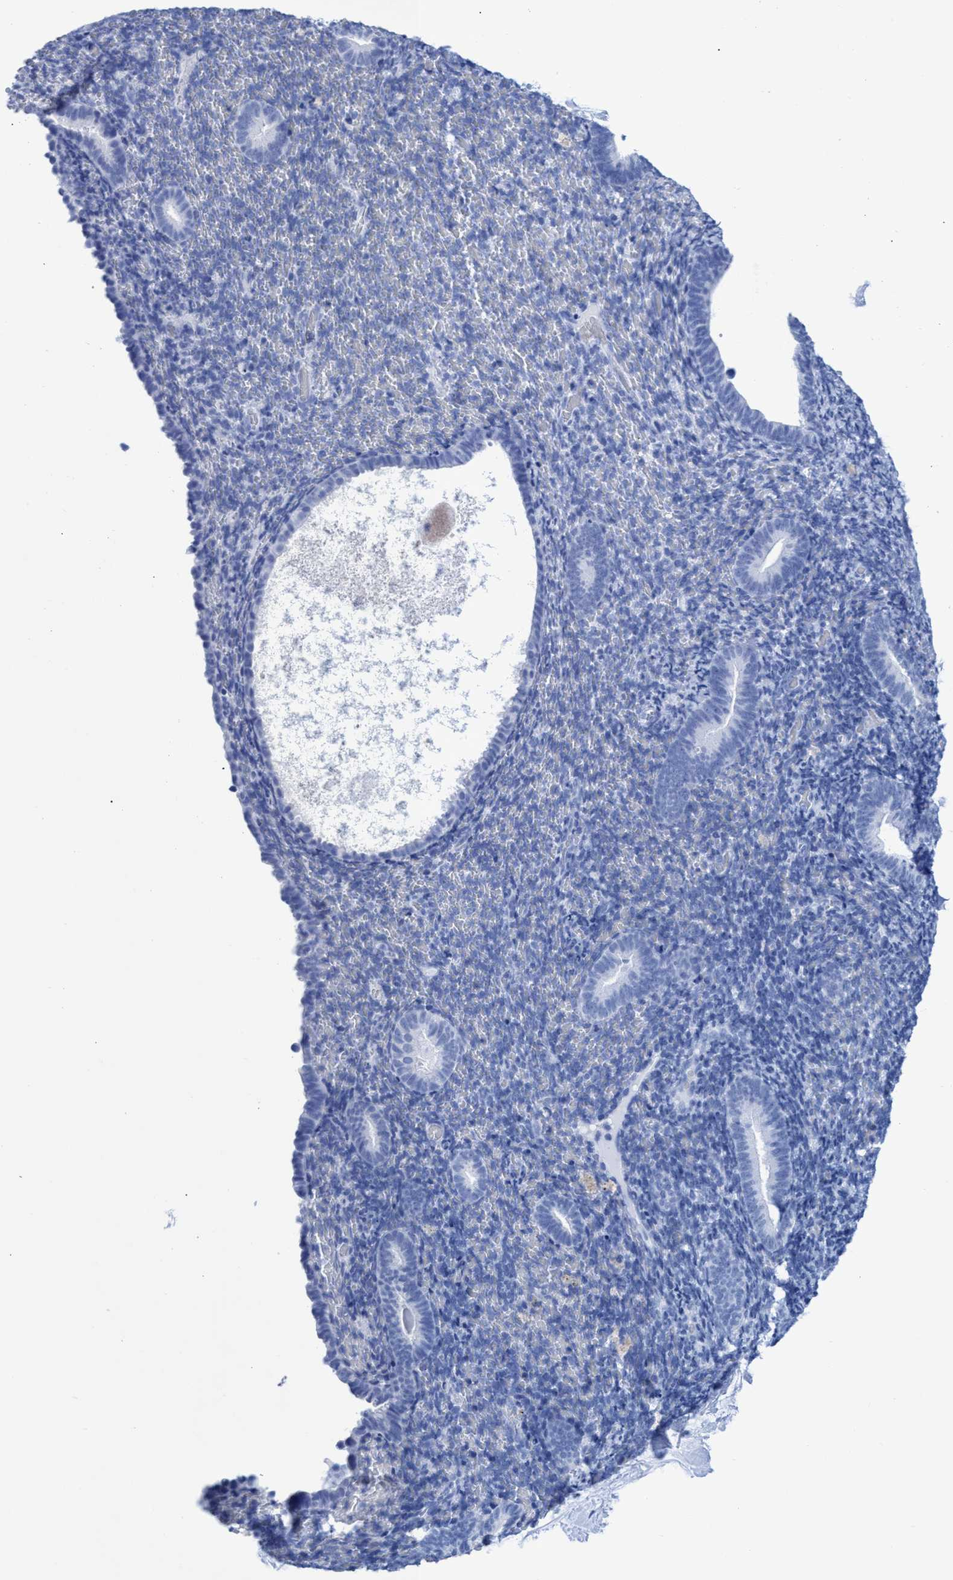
{"staining": {"intensity": "negative", "quantity": "none", "location": "none"}, "tissue": "endometrium", "cell_type": "Cells in endometrial stroma", "image_type": "normal", "snomed": [{"axis": "morphology", "description": "Normal tissue, NOS"}, {"axis": "topography", "description": "Endometrium"}], "caption": "IHC image of unremarkable endometrium: endometrium stained with DAB exhibits no significant protein staining in cells in endometrial stroma. (DAB immunohistochemistry (IHC) with hematoxylin counter stain).", "gene": "INSL6", "patient": {"sex": "female", "age": 51}}